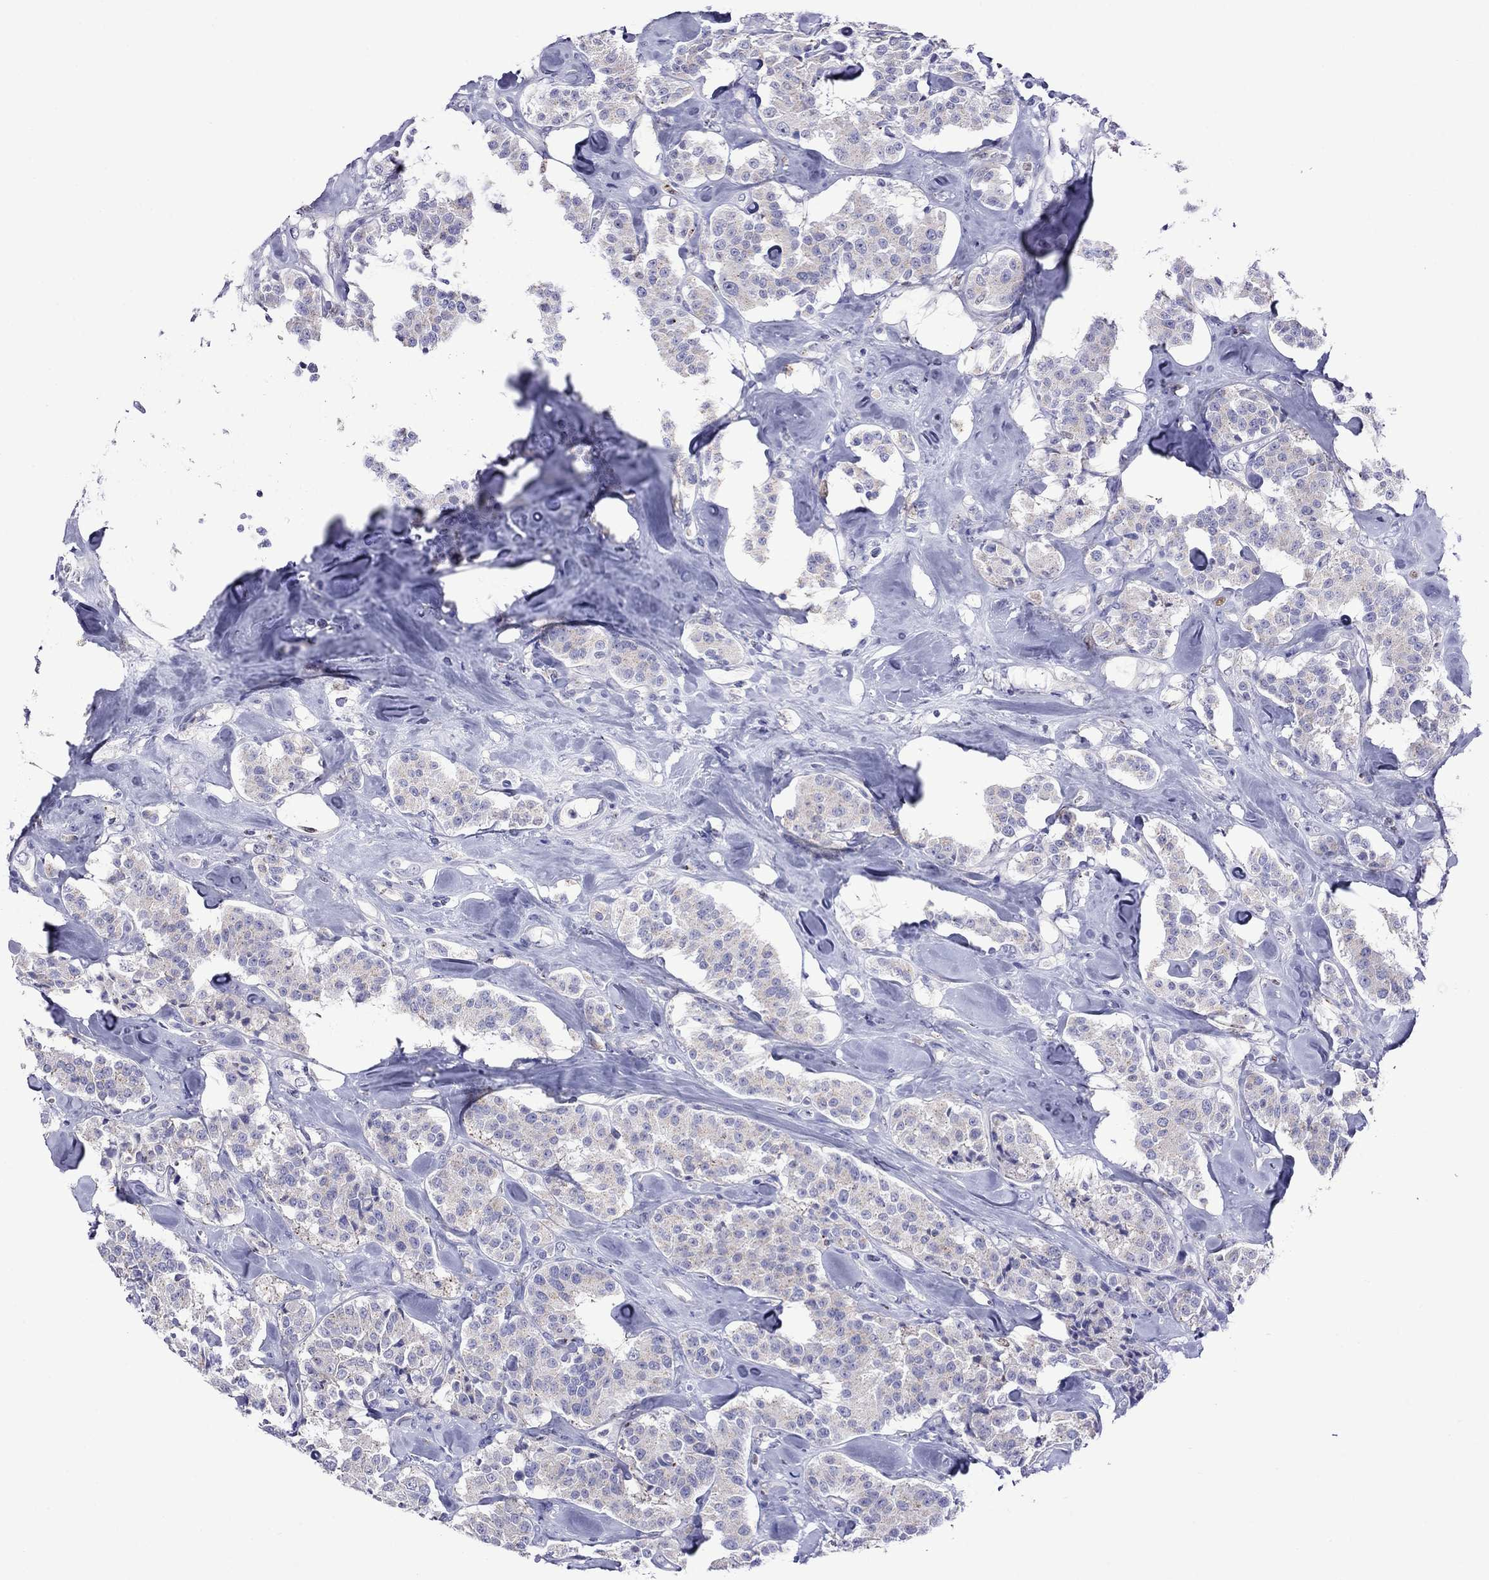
{"staining": {"intensity": "weak", "quantity": "<25%", "location": "cytoplasmic/membranous"}, "tissue": "carcinoid", "cell_type": "Tumor cells", "image_type": "cancer", "snomed": [{"axis": "morphology", "description": "Carcinoid, malignant, NOS"}, {"axis": "topography", "description": "Pancreas"}], "caption": "Tumor cells show no significant expression in carcinoid.", "gene": "MPZ", "patient": {"sex": "male", "age": 41}}